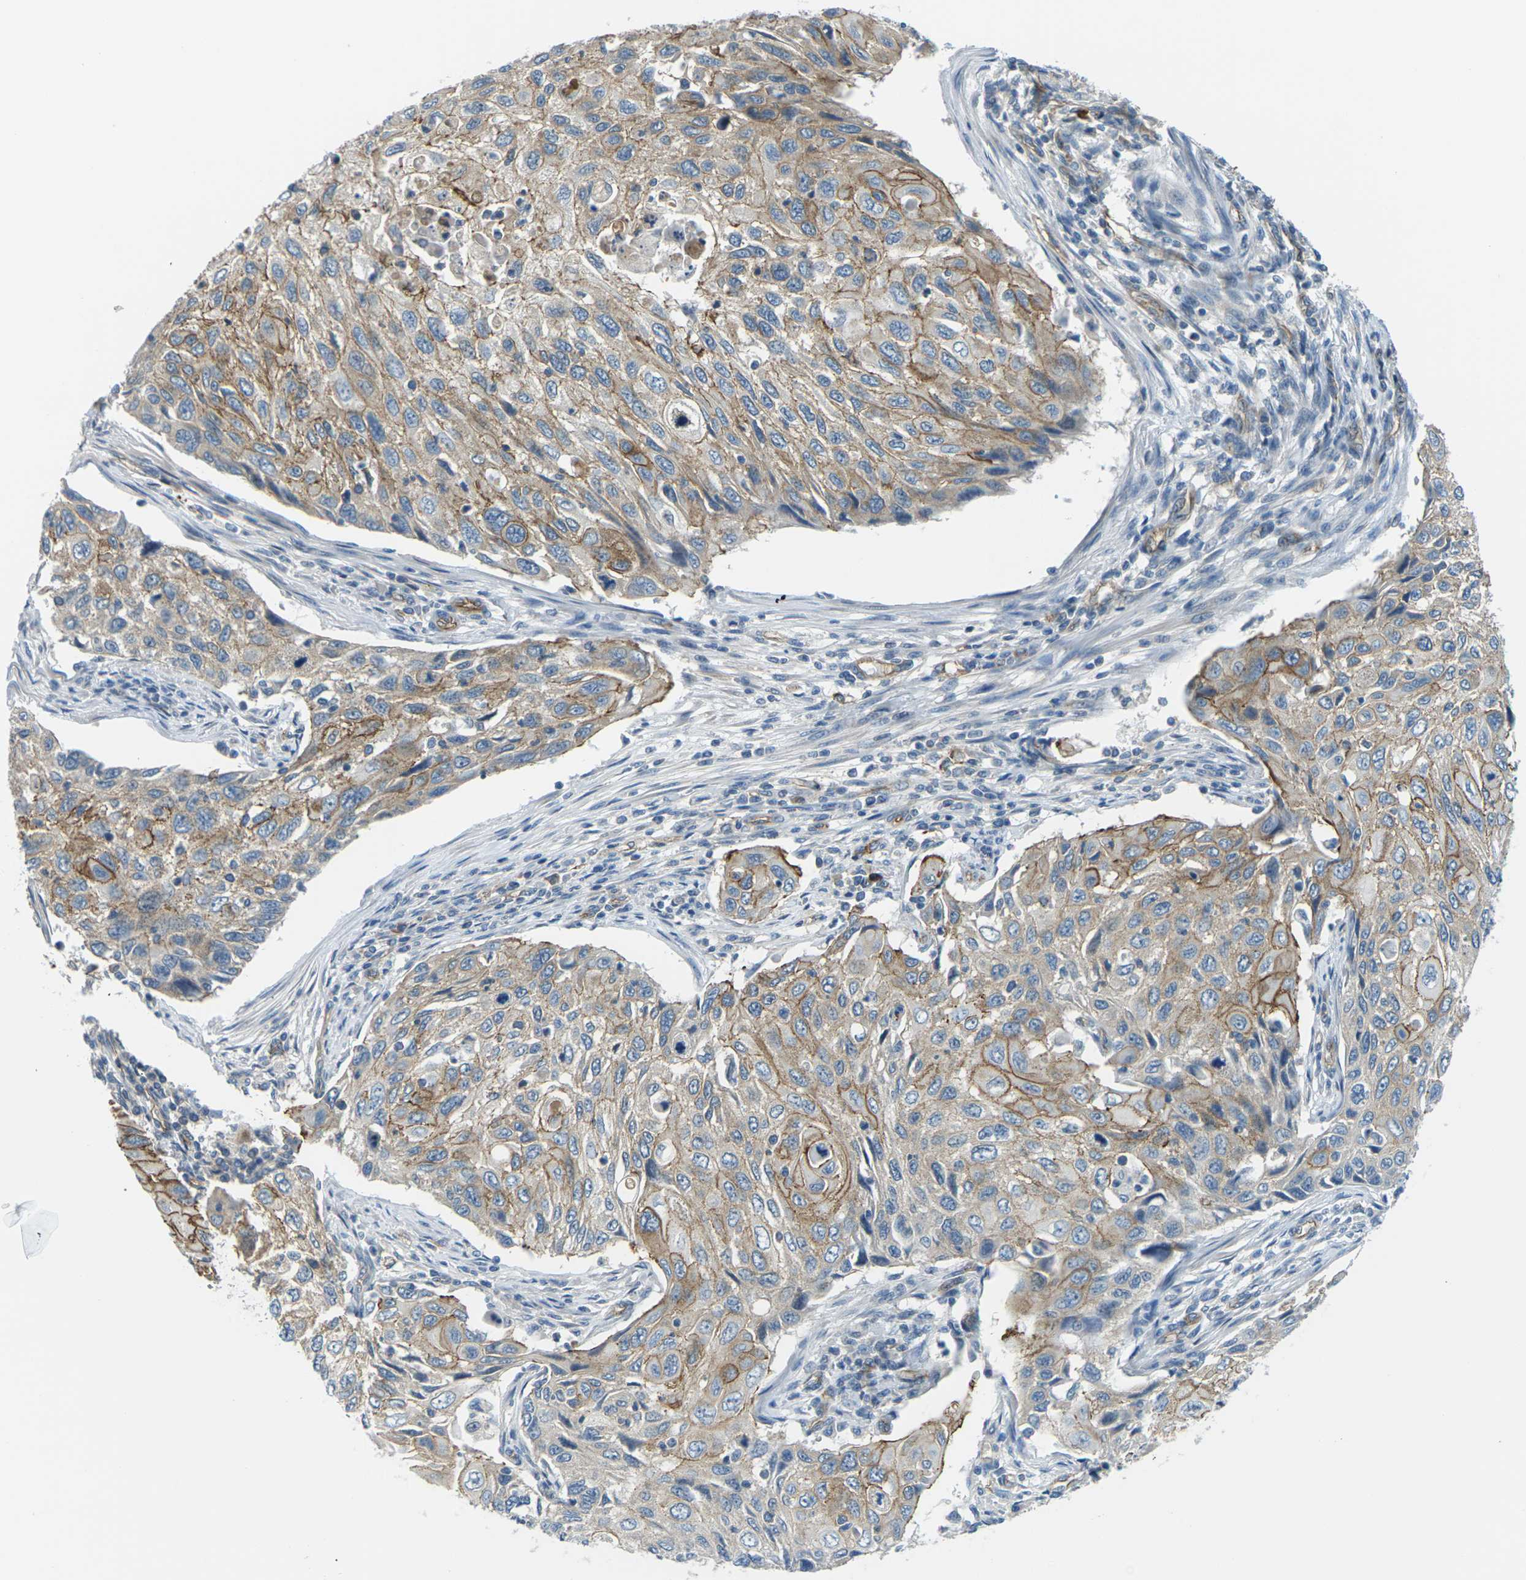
{"staining": {"intensity": "moderate", "quantity": ">75%", "location": "cytoplasmic/membranous"}, "tissue": "cervical cancer", "cell_type": "Tumor cells", "image_type": "cancer", "snomed": [{"axis": "morphology", "description": "Squamous cell carcinoma, NOS"}, {"axis": "topography", "description": "Cervix"}], "caption": "A high-resolution image shows immunohistochemistry (IHC) staining of cervical cancer, which reveals moderate cytoplasmic/membranous expression in approximately >75% of tumor cells.", "gene": "SLC13A3", "patient": {"sex": "female", "age": 70}}